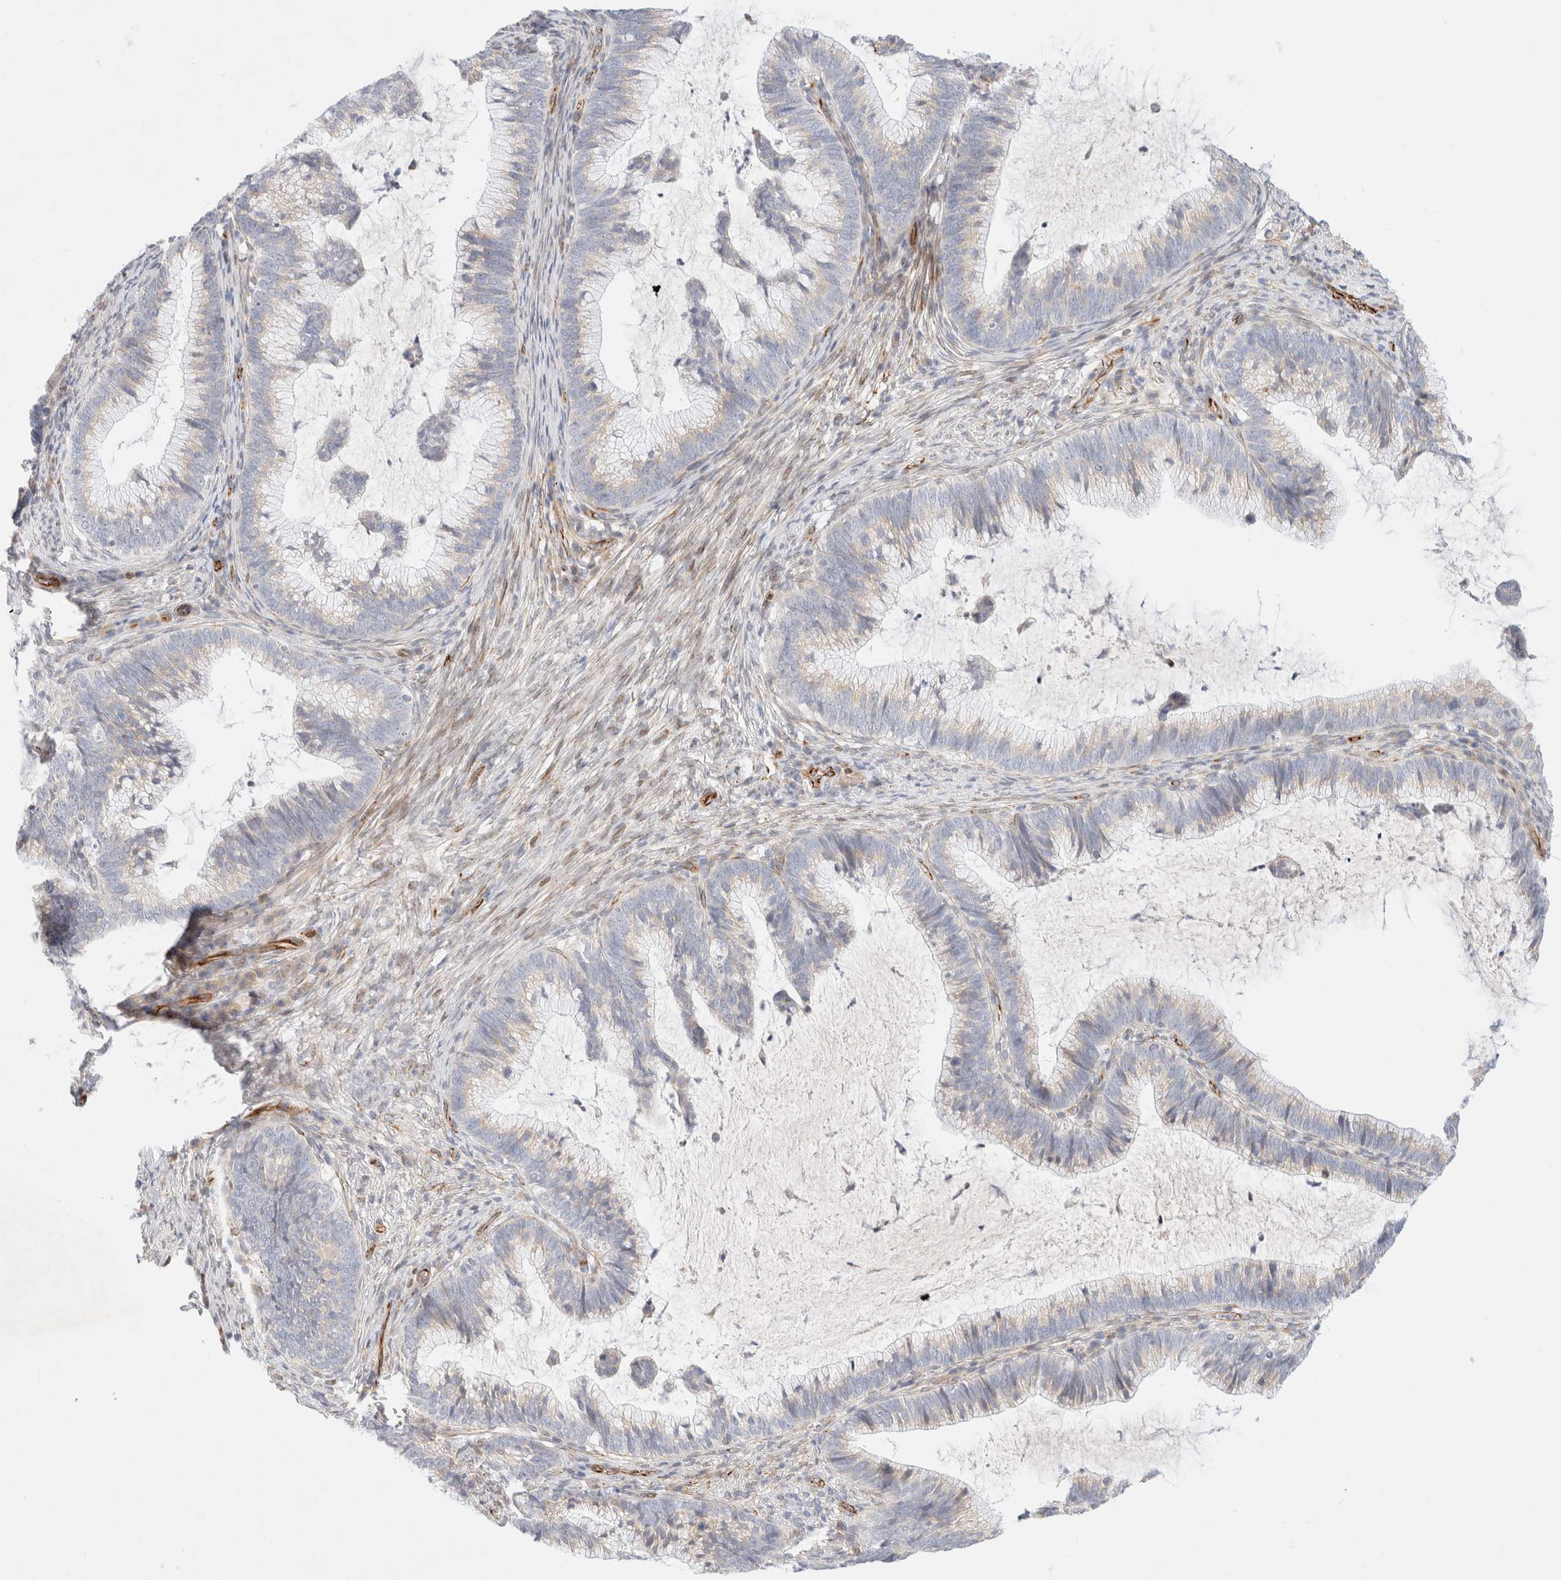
{"staining": {"intensity": "negative", "quantity": "none", "location": "none"}, "tissue": "cervical cancer", "cell_type": "Tumor cells", "image_type": "cancer", "snomed": [{"axis": "morphology", "description": "Adenocarcinoma, NOS"}, {"axis": "topography", "description": "Cervix"}], "caption": "There is no significant expression in tumor cells of adenocarcinoma (cervical).", "gene": "SLC25A48", "patient": {"sex": "female", "age": 36}}